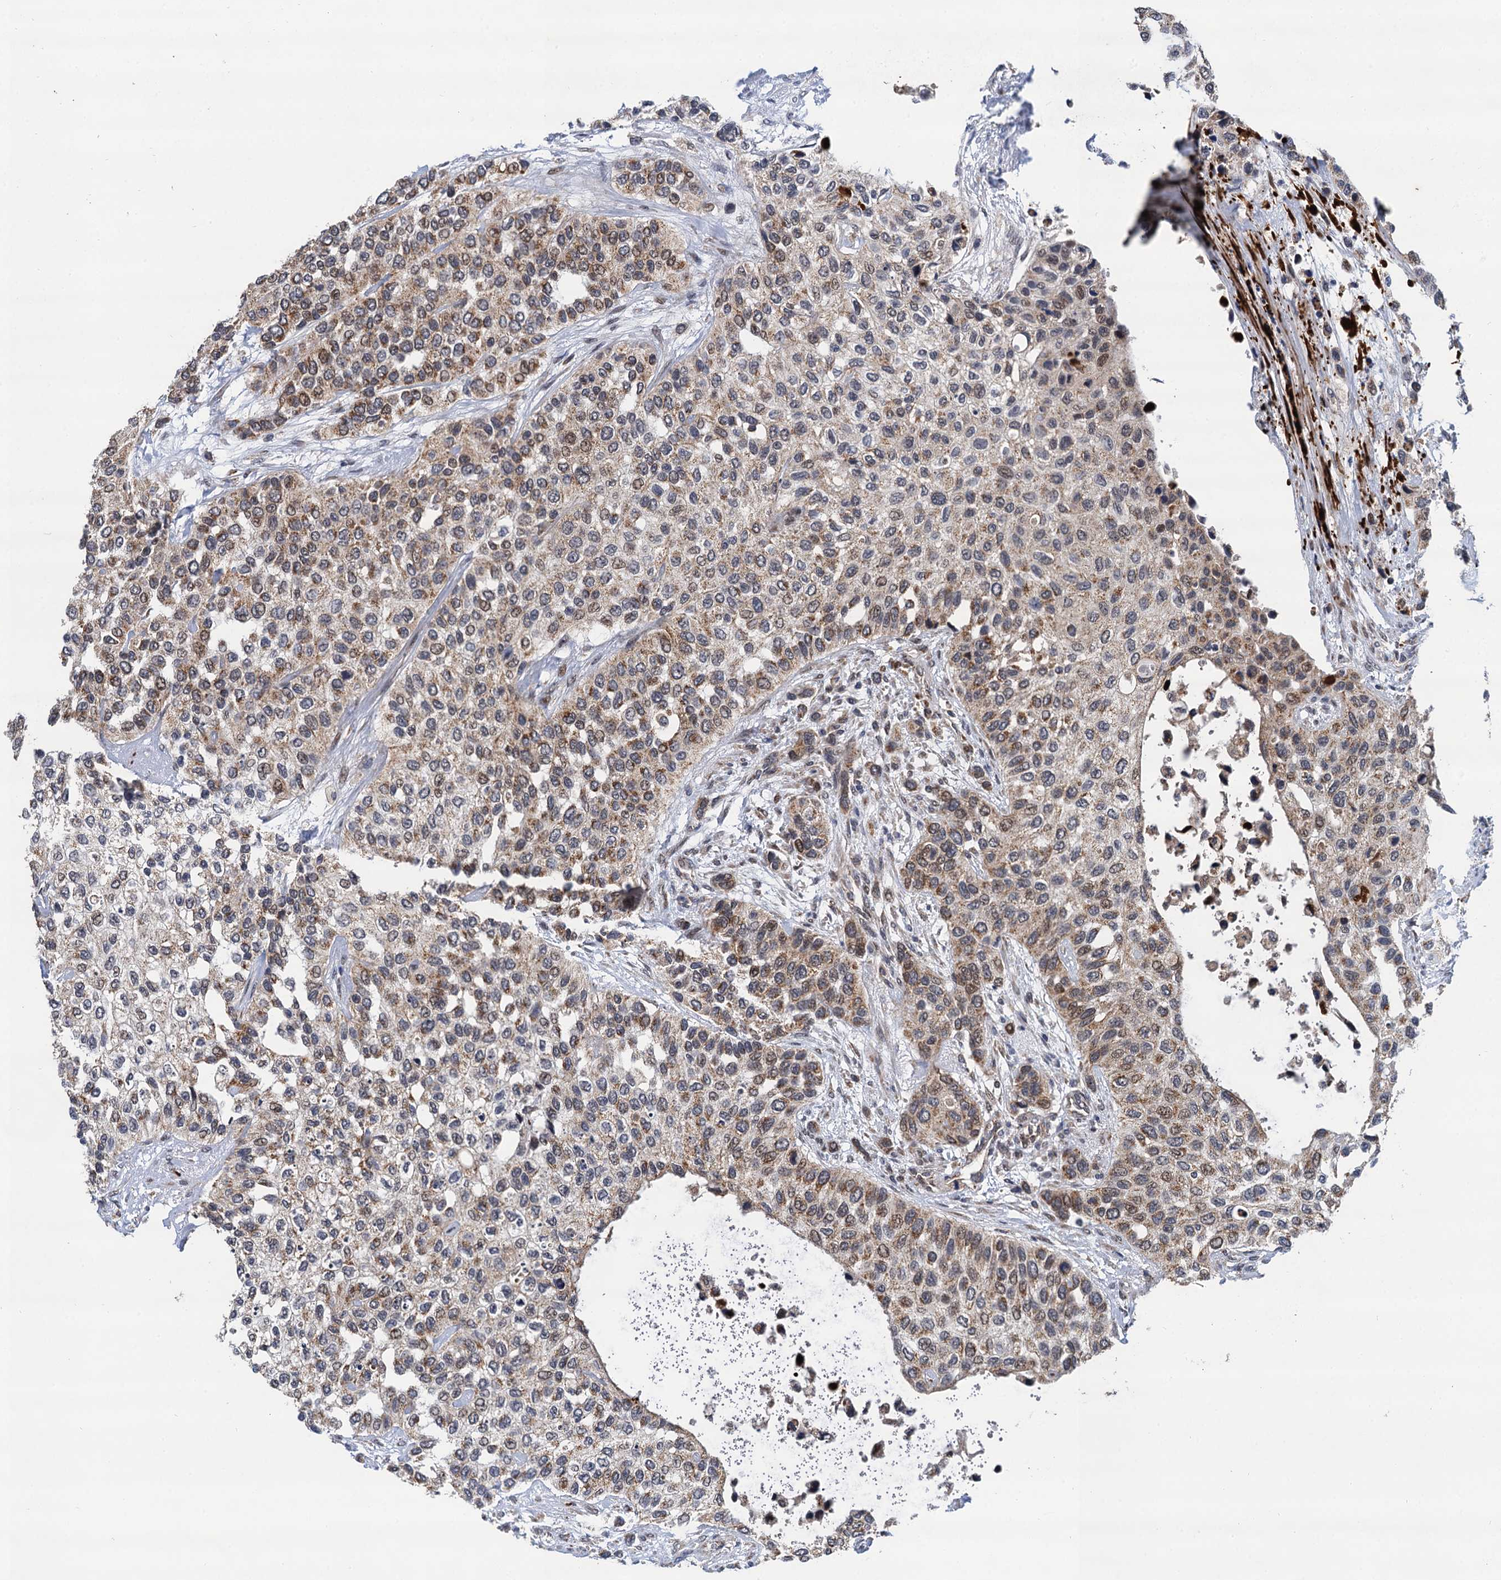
{"staining": {"intensity": "moderate", "quantity": ">75%", "location": "cytoplasmic/membranous,nuclear"}, "tissue": "urothelial cancer", "cell_type": "Tumor cells", "image_type": "cancer", "snomed": [{"axis": "morphology", "description": "Normal tissue, NOS"}, {"axis": "morphology", "description": "Urothelial carcinoma, High grade"}, {"axis": "topography", "description": "Vascular tissue"}, {"axis": "topography", "description": "Urinary bladder"}], "caption": "Urothelial cancer stained with immunohistochemistry exhibits moderate cytoplasmic/membranous and nuclear staining in approximately >75% of tumor cells. (Stains: DAB (3,3'-diaminobenzidine) in brown, nuclei in blue, Microscopy: brightfield microscopy at high magnification).", "gene": "CMPK2", "patient": {"sex": "female", "age": 56}}